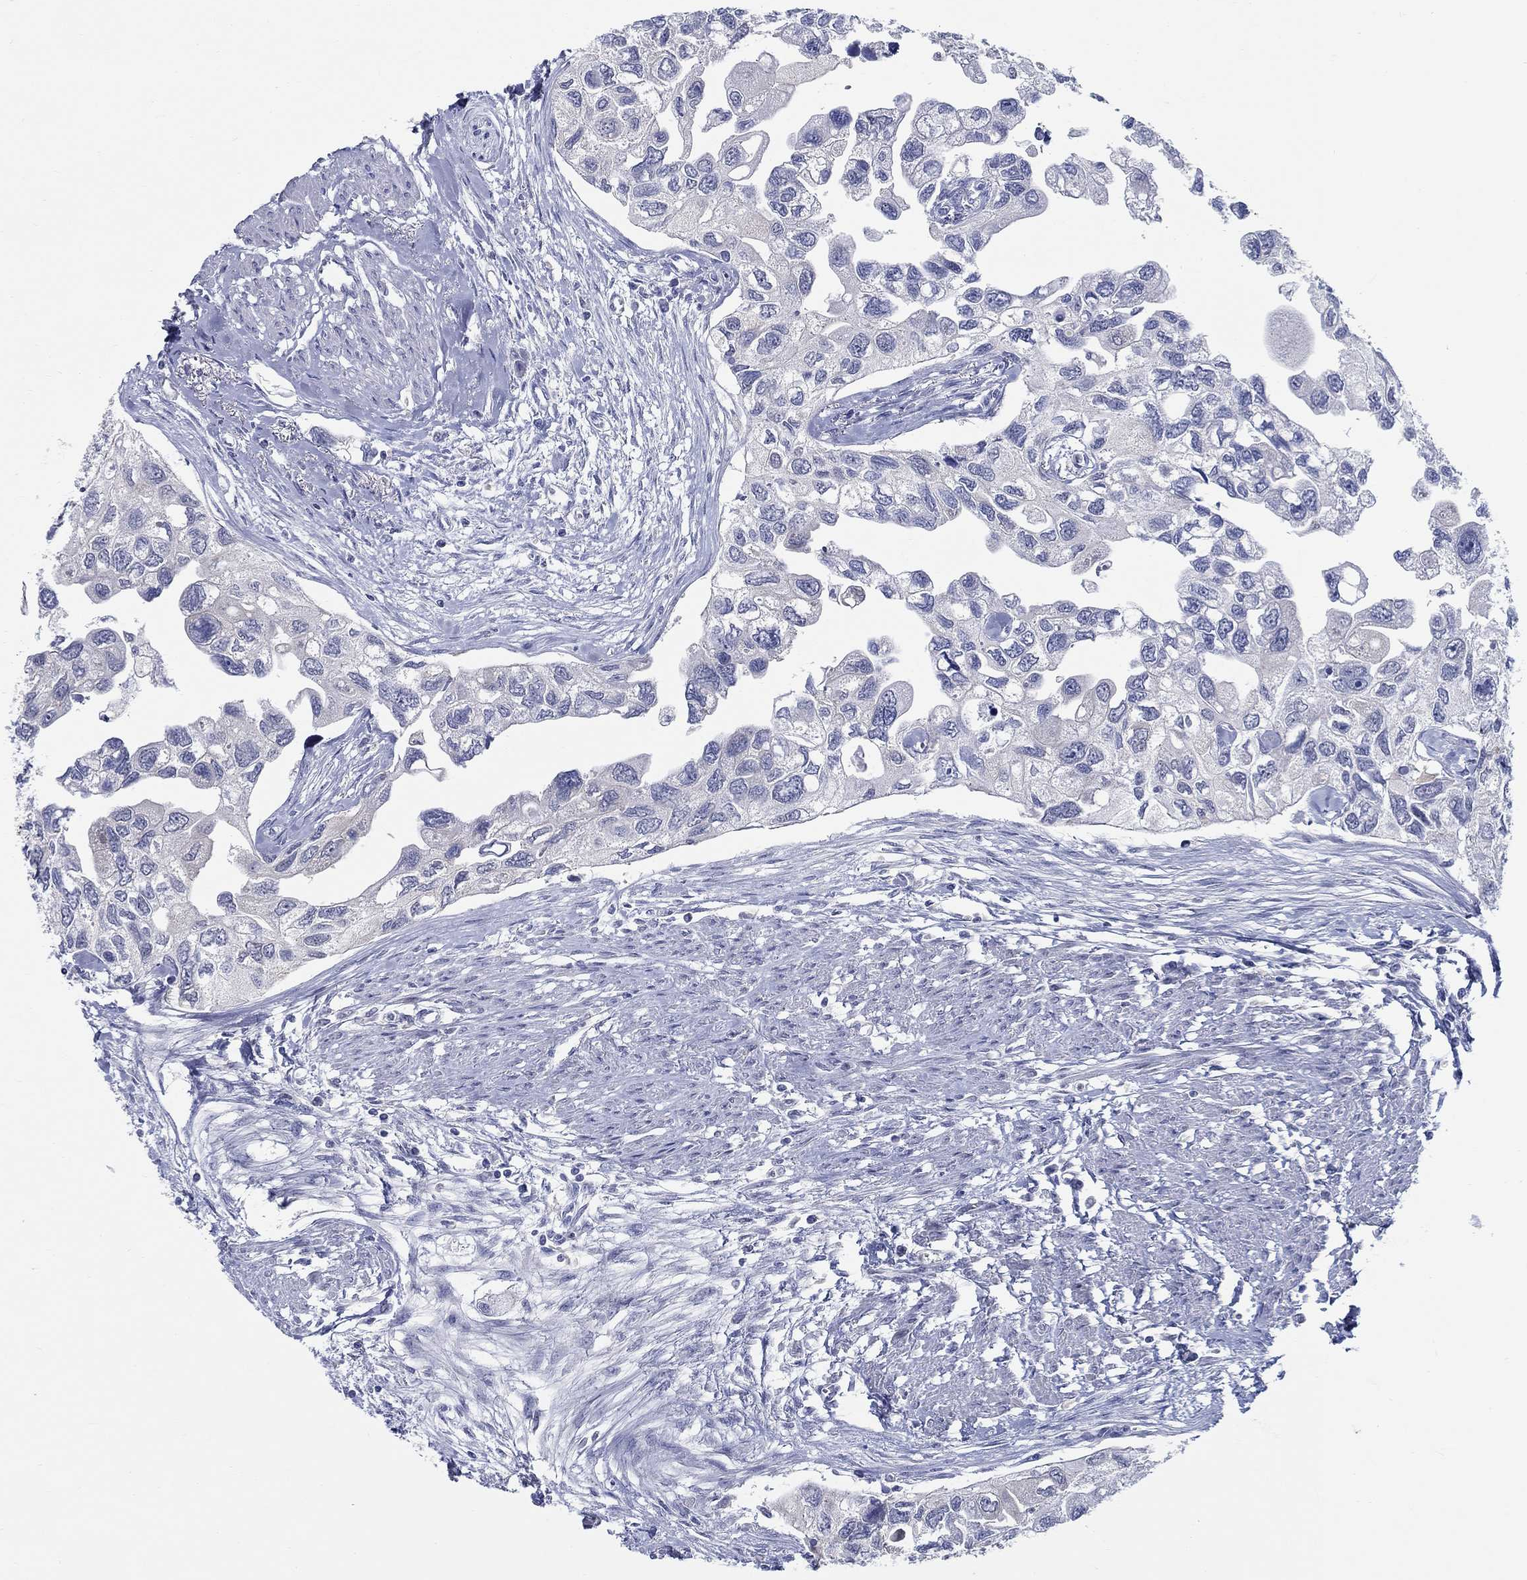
{"staining": {"intensity": "negative", "quantity": "none", "location": "none"}, "tissue": "urothelial cancer", "cell_type": "Tumor cells", "image_type": "cancer", "snomed": [{"axis": "morphology", "description": "Urothelial carcinoma, High grade"}, {"axis": "topography", "description": "Urinary bladder"}], "caption": "A high-resolution histopathology image shows IHC staining of high-grade urothelial carcinoma, which exhibits no significant expression in tumor cells. (DAB (3,3'-diaminobenzidine) immunohistochemistry with hematoxylin counter stain).", "gene": "RAP1GAP", "patient": {"sex": "male", "age": 59}}